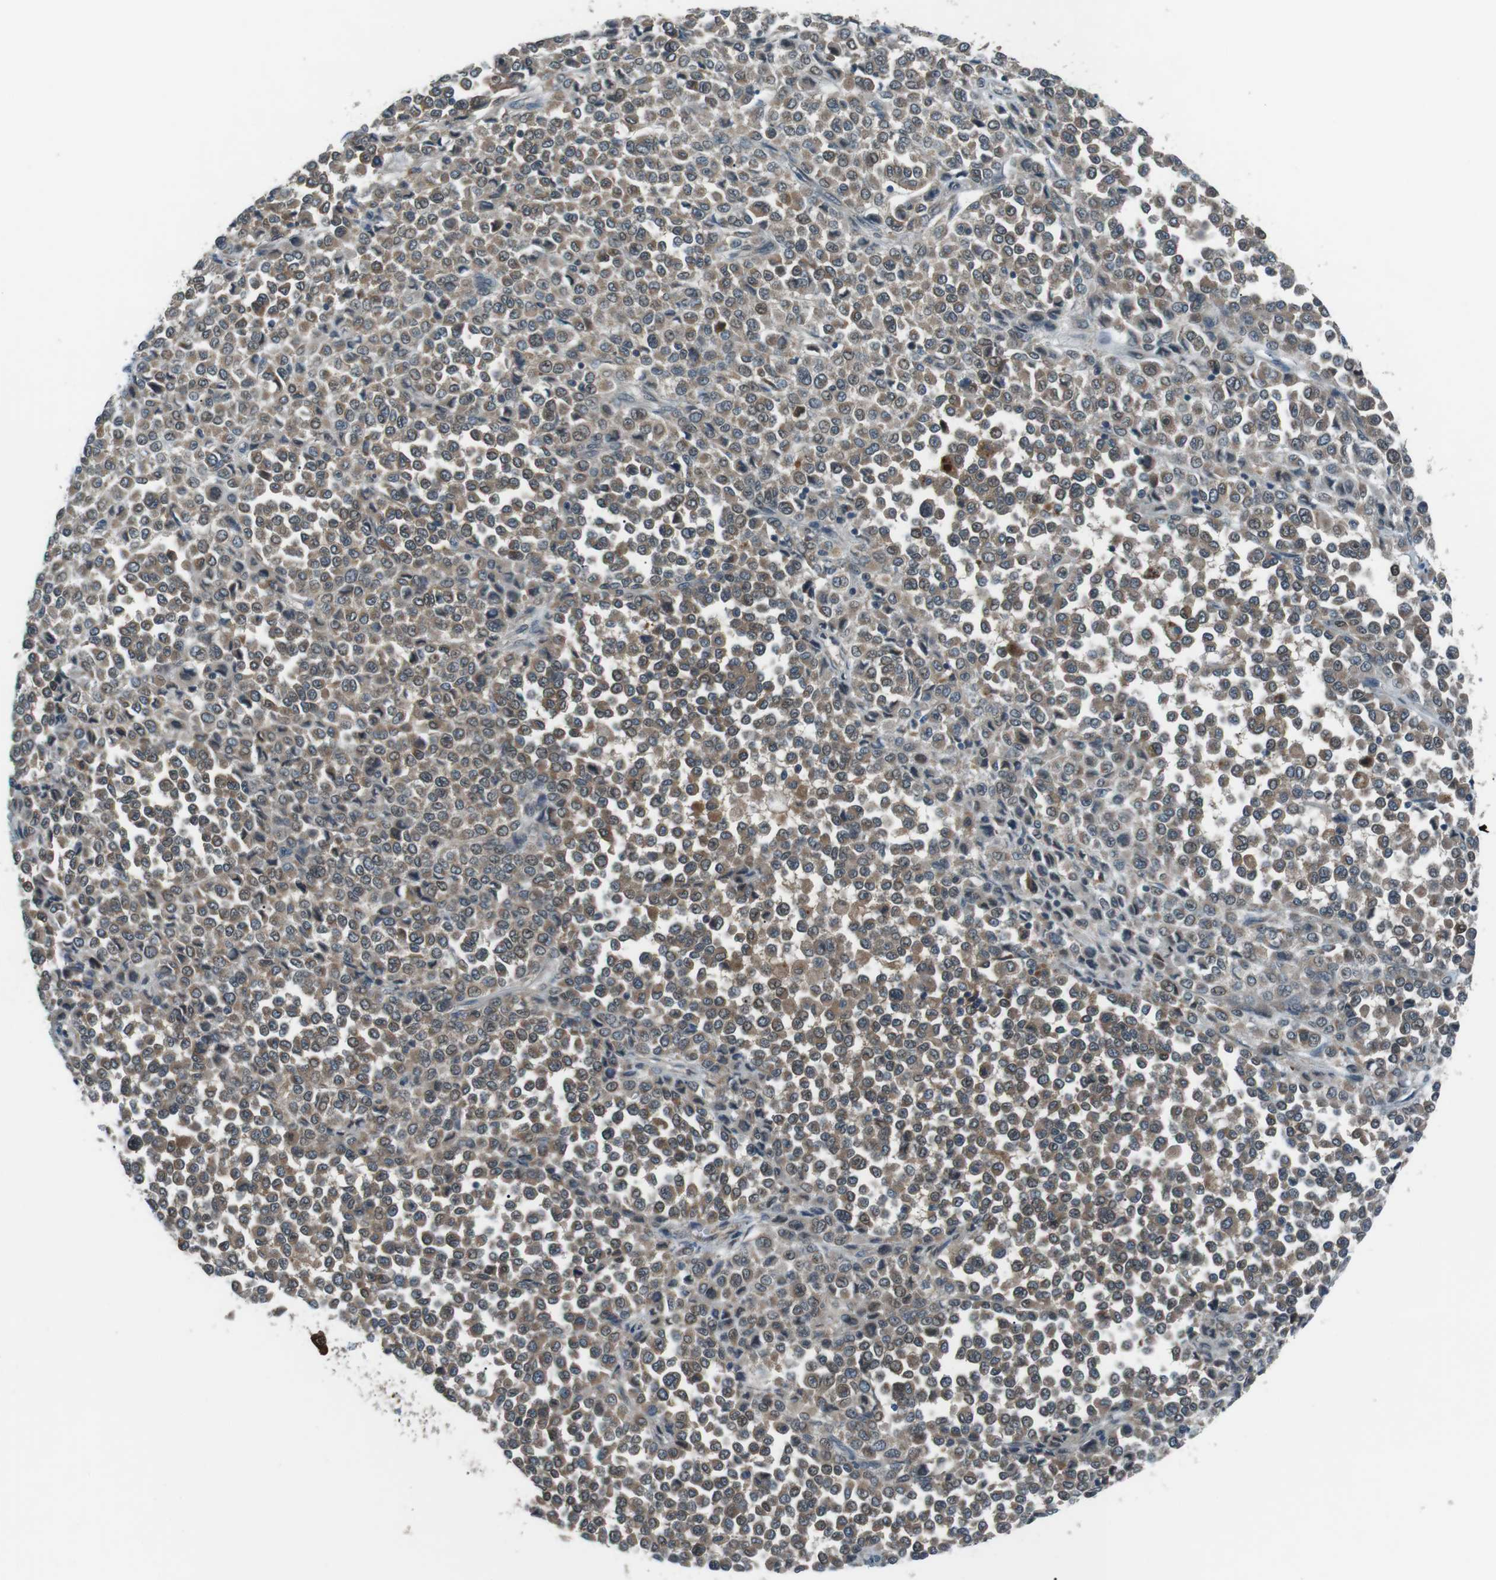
{"staining": {"intensity": "weak", "quantity": ">75%", "location": "cytoplasmic/membranous"}, "tissue": "melanoma", "cell_type": "Tumor cells", "image_type": "cancer", "snomed": [{"axis": "morphology", "description": "Malignant melanoma, Metastatic site"}, {"axis": "topography", "description": "Pancreas"}], "caption": "IHC (DAB (3,3'-diaminobenzidine)) staining of malignant melanoma (metastatic site) reveals weak cytoplasmic/membranous protein expression in approximately >75% of tumor cells.", "gene": "LRIG2", "patient": {"sex": "female", "age": 30}}